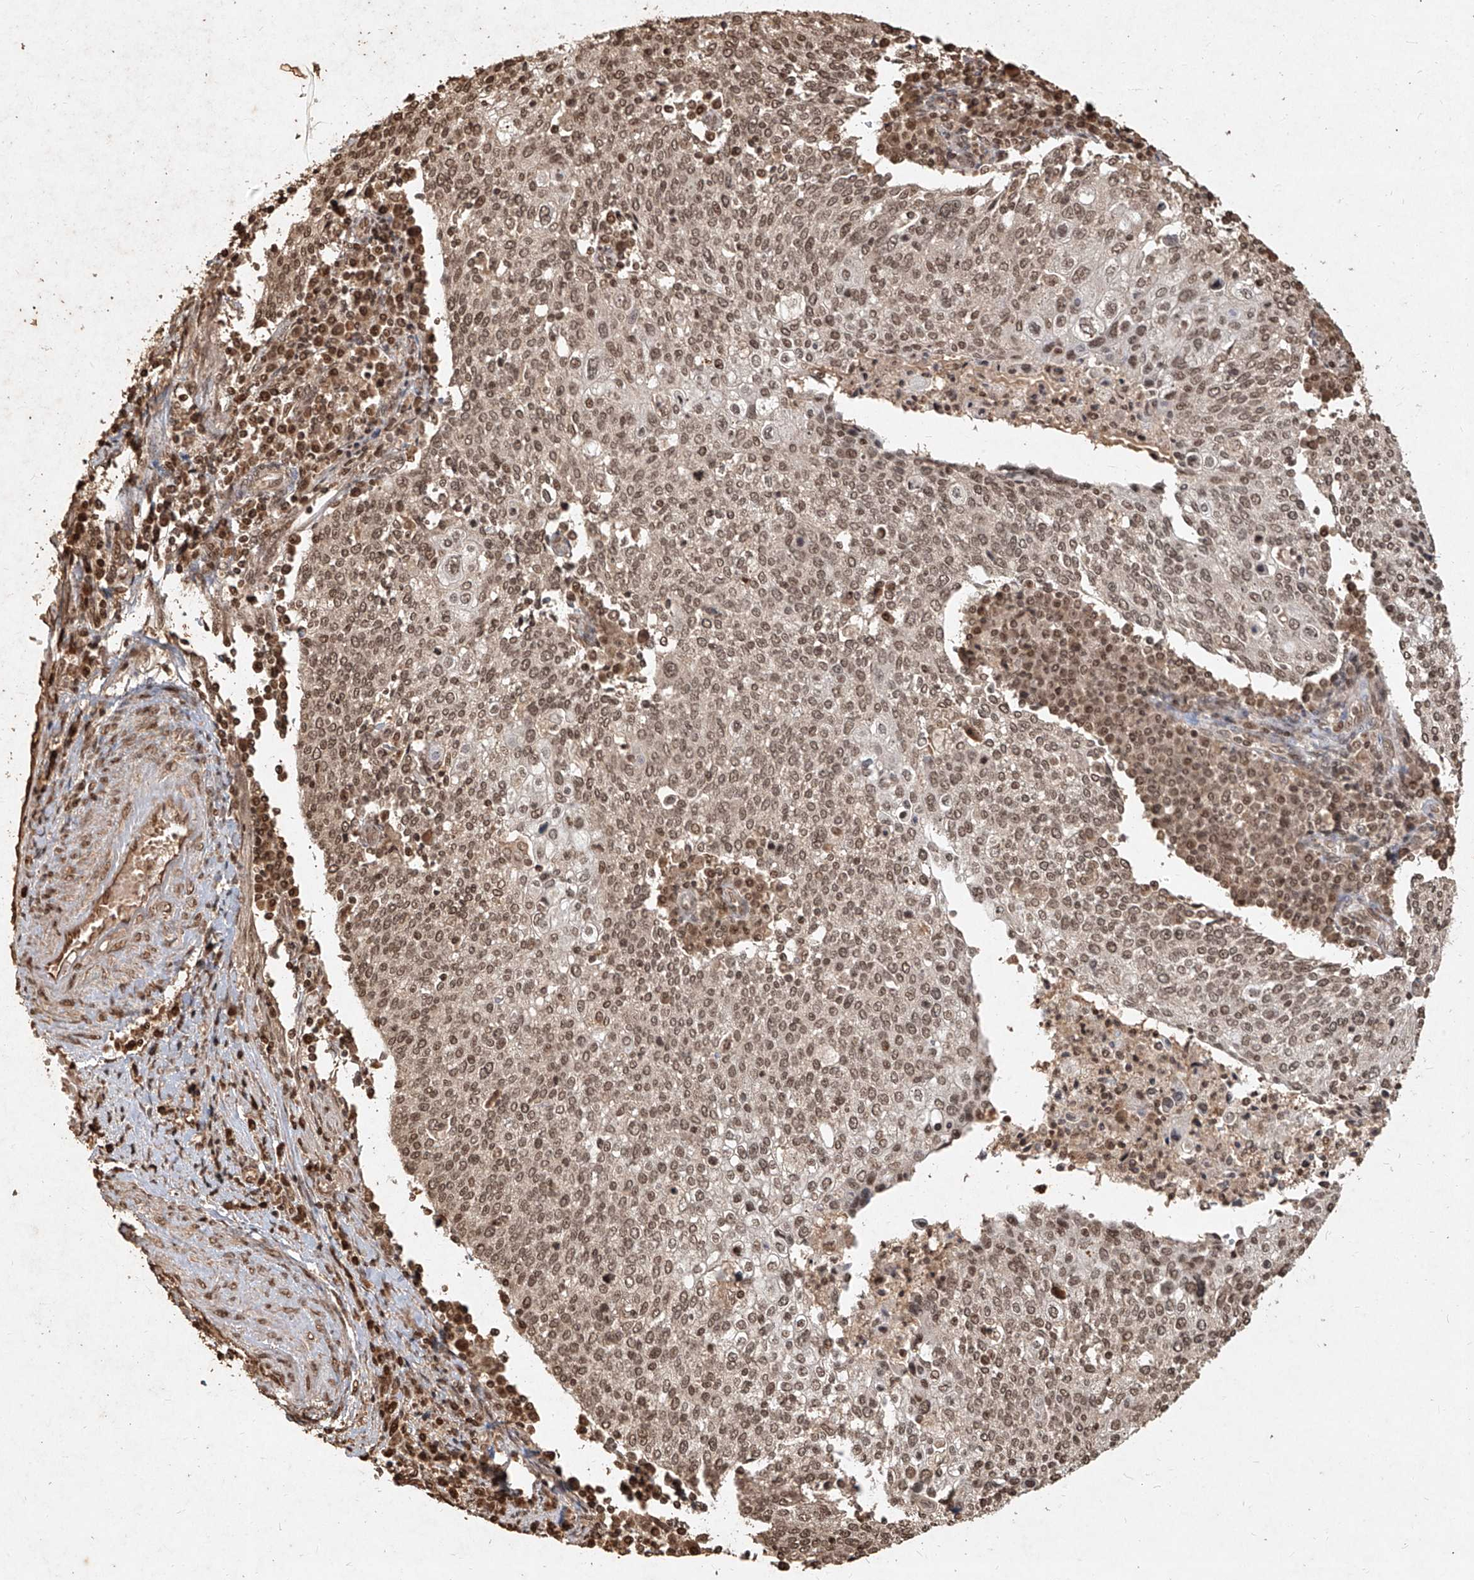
{"staining": {"intensity": "moderate", "quantity": ">75%", "location": "nuclear"}, "tissue": "cervical cancer", "cell_type": "Tumor cells", "image_type": "cancer", "snomed": [{"axis": "morphology", "description": "Squamous cell carcinoma, NOS"}, {"axis": "topography", "description": "Cervix"}], "caption": "A brown stain labels moderate nuclear expression of a protein in human cervical cancer (squamous cell carcinoma) tumor cells. The staining was performed using DAB, with brown indicating positive protein expression. Nuclei are stained blue with hematoxylin.", "gene": "UBE2K", "patient": {"sex": "female", "age": 40}}